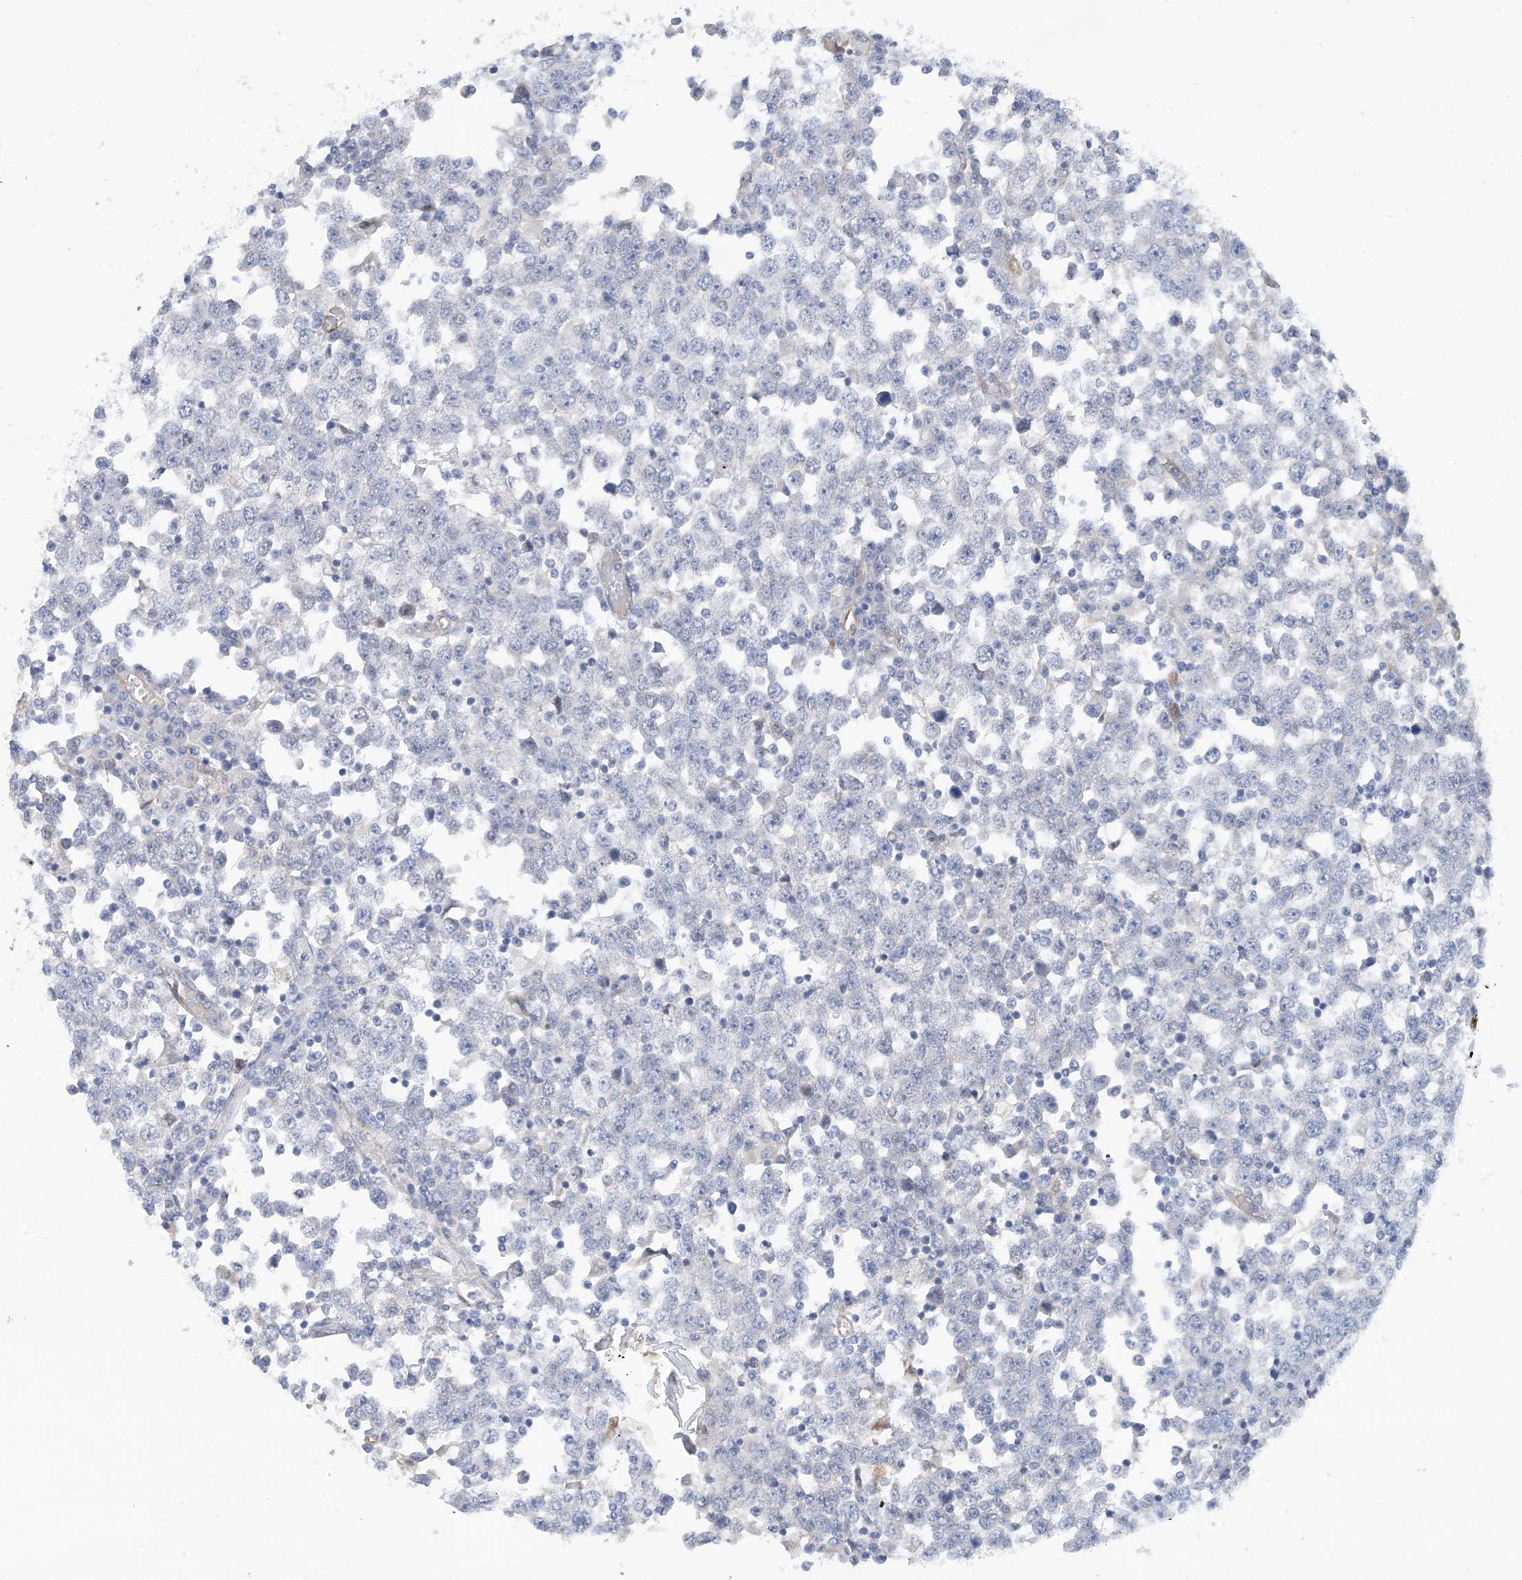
{"staining": {"intensity": "negative", "quantity": "none", "location": "none"}, "tissue": "testis cancer", "cell_type": "Tumor cells", "image_type": "cancer", "snomed": [{"axis": "morphology", "description": "Seminoma, NOS"}, {"axis": "topography", "description": "Testis"}], "caption": "Immunohistochemistry photomicrograph of neoplastic tissue: testis seminoma stained with DAB exhibits no significant protein positivity in tumor cells. (Stains: DAB immunohistochemistry (IHC) with hematoxylin counter stain, Microscopy: brightfield microscopy at high magnification).", "gene": "EIF2A", "patient": {"sex": "male", "age": 65}}